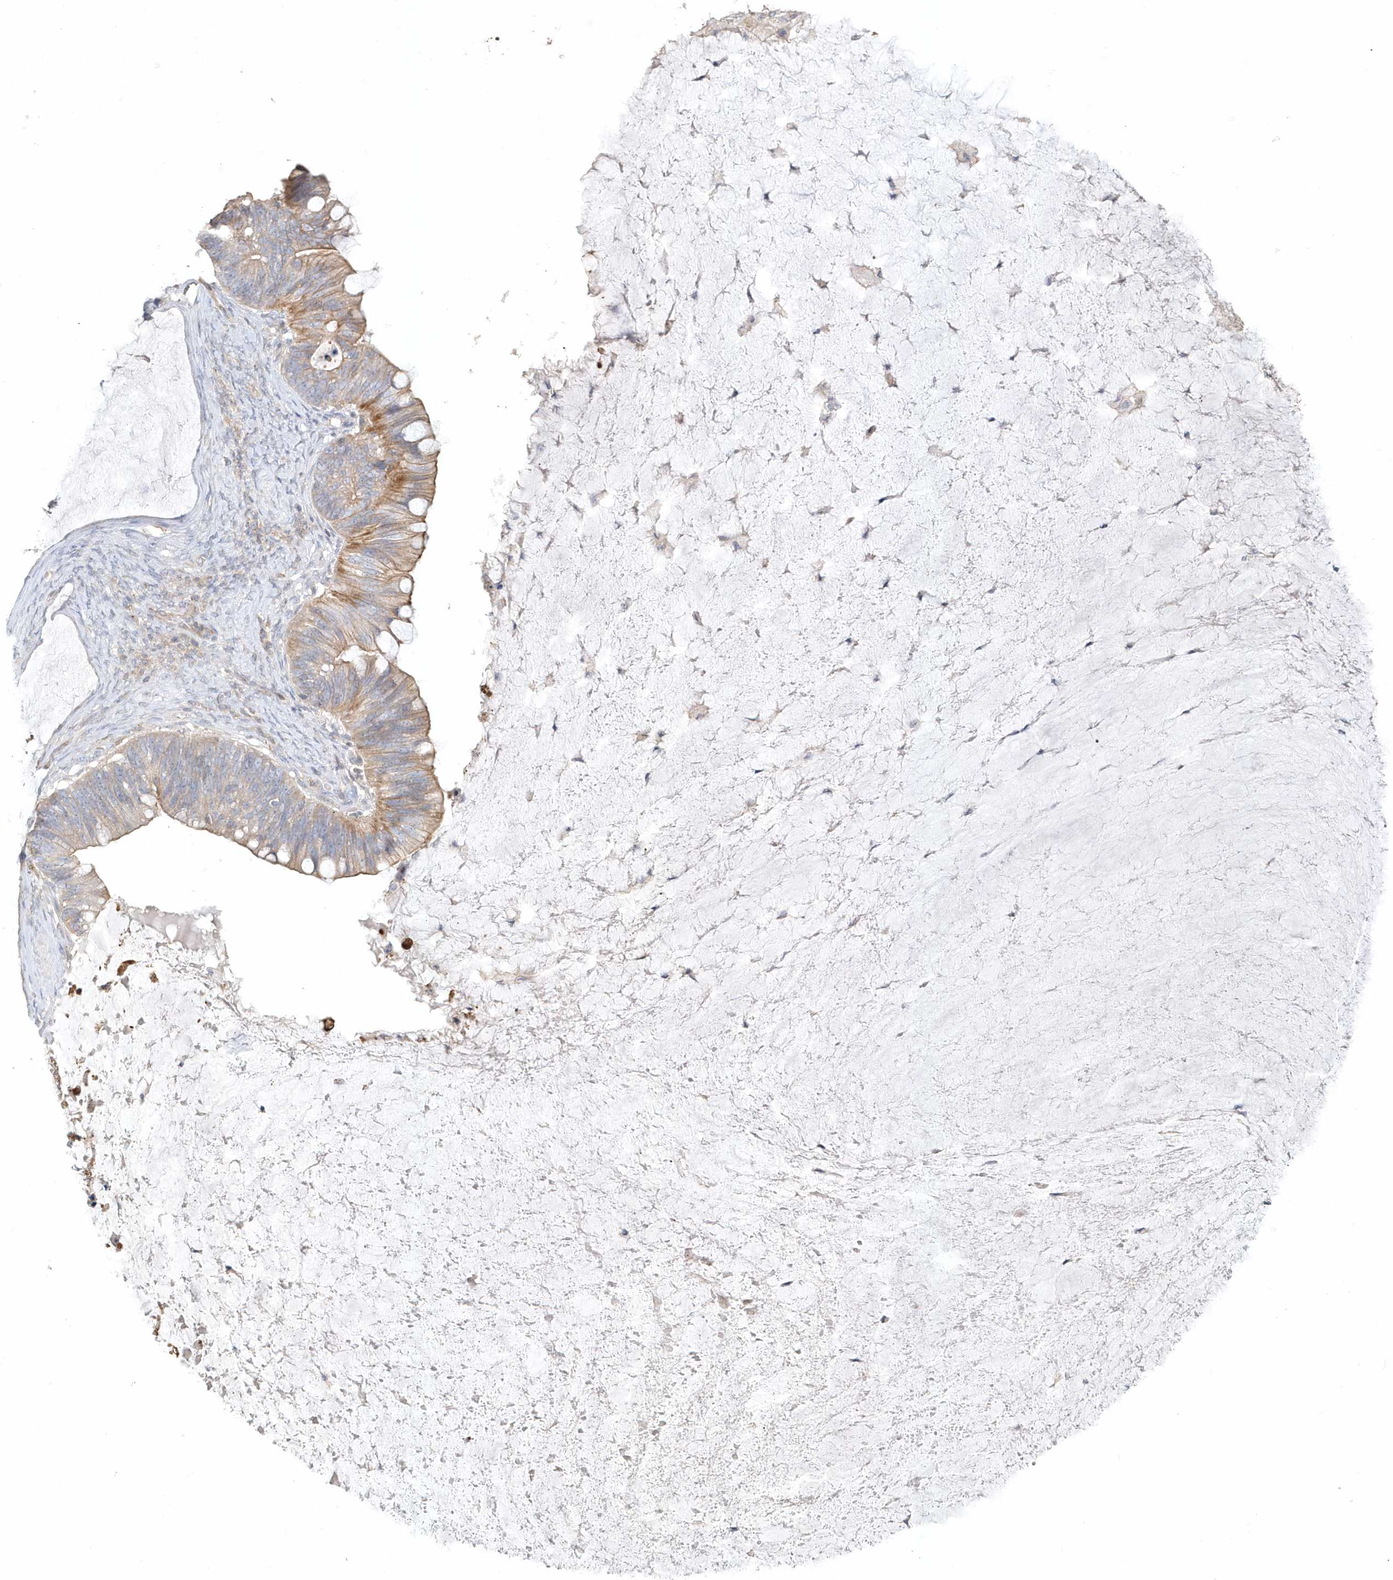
{"staining": {"intensity": "moderate", "quantity": "<25%", "location": "cytoplasmic/membranous"}, "tissue": "ovarian cancer", "cell_type": "Tumor cells", "image_type": "cancer", "snomed": [{"axis": "morphology", "description": "Cystadenocarcinoma, mucinous, NOS"}, {"axis": "topography", "description": "Ovary"}], "caption": "Ovarian cancer (mucinous cystadenocarcinoma) stained for a protein (brown) demonstrates moderate cytoplasmic/membranous positive positivity in approximately <25% of tumor cells.", "gene": "MMRN1", "patient": {"sex": "female", "age": 61}}